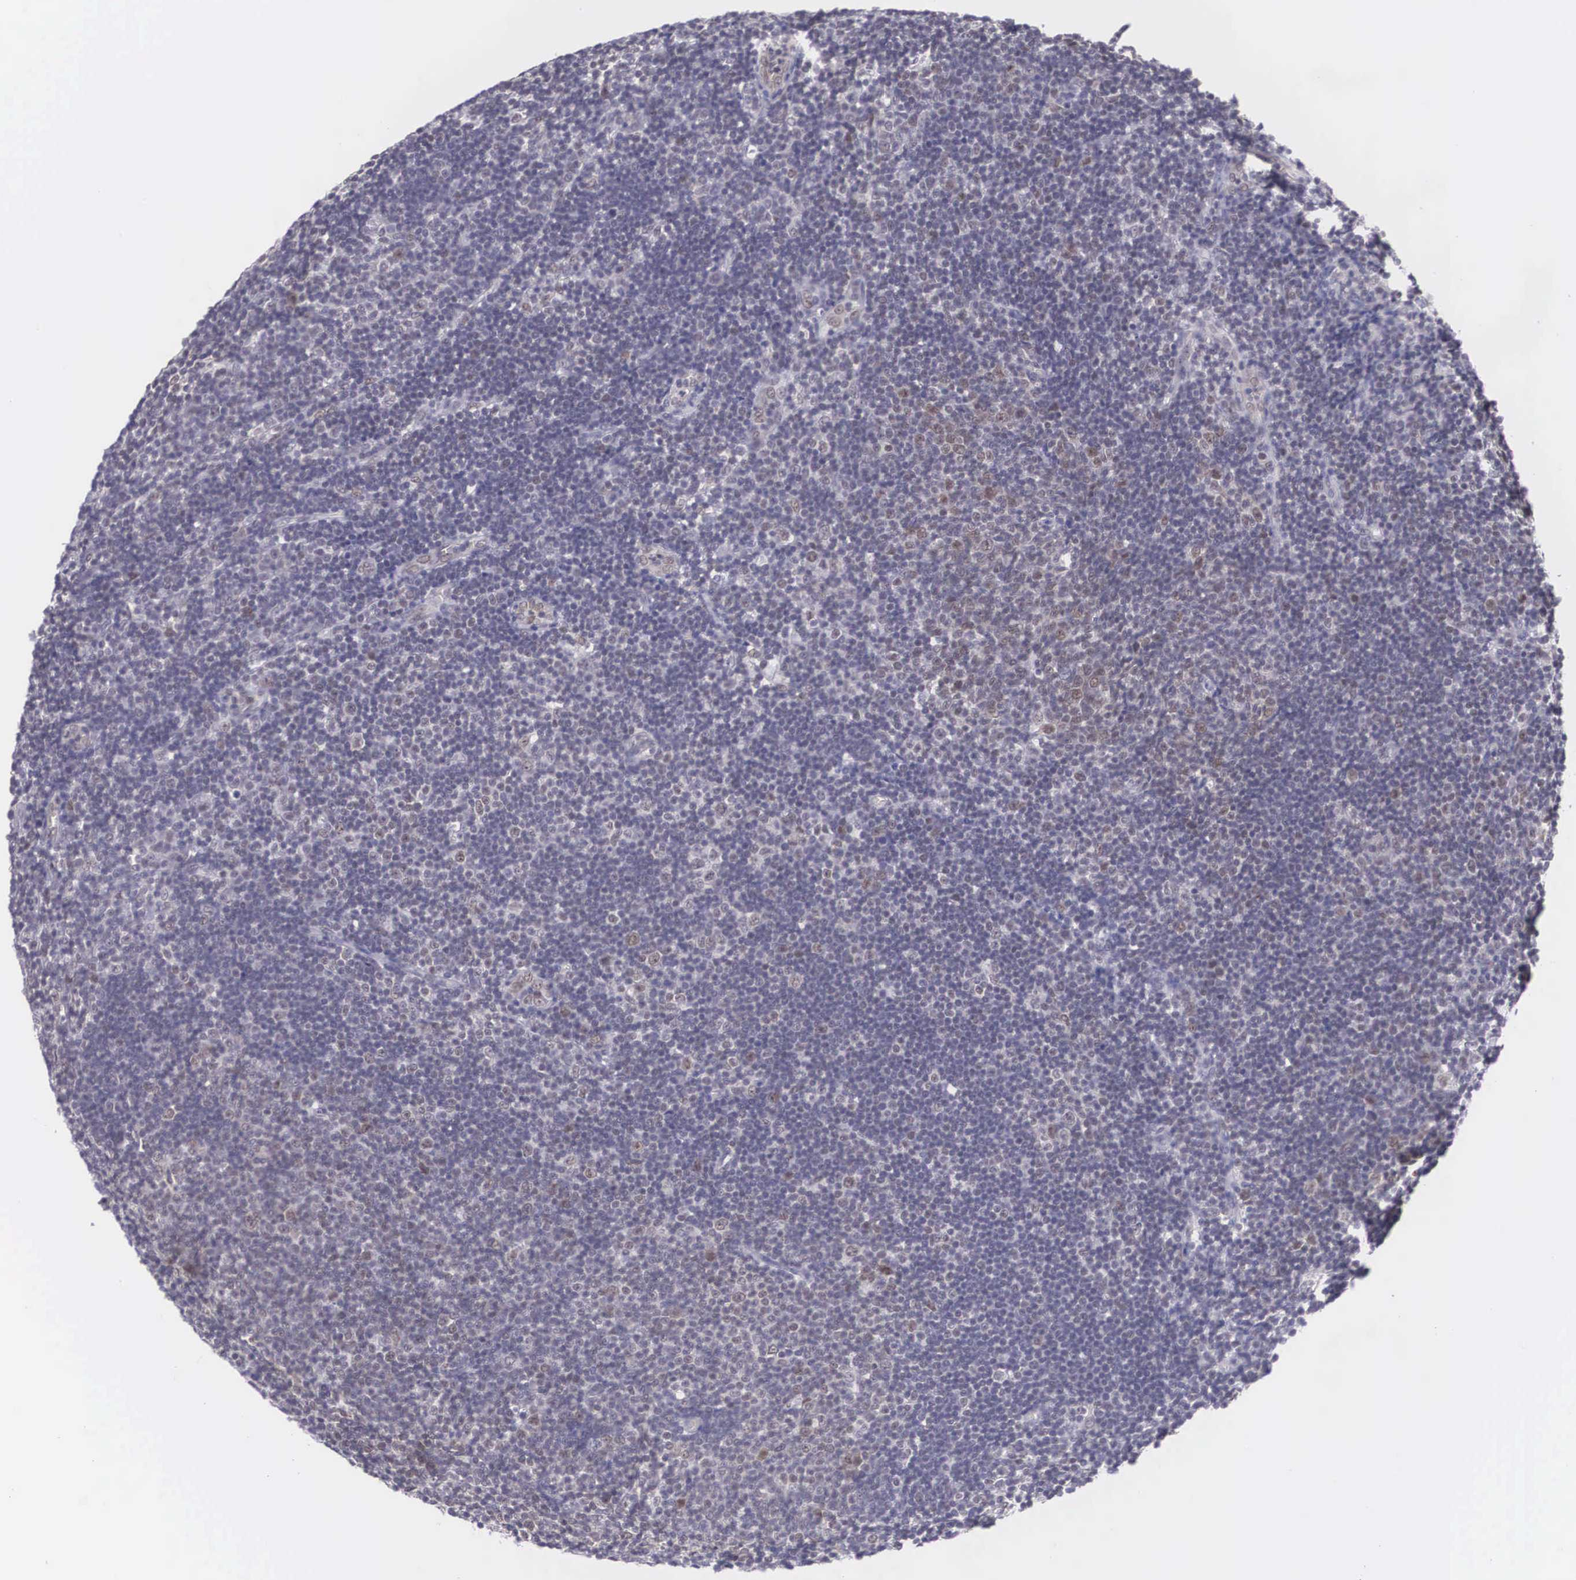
{"staining": {"intensity": "weak", "quantity": "25%-75%", "location": "cytoplasmic/membranous,nuclear"}, "tissue": "lymphoma", "cell_type": "Tumor cells", "image_type": "cancer", "snomed": [{"axis": "morphology", "description": "Malignant lymphoma, non-Hodgkin's type, Low grade"}, {"axis": "topography", "description": "Lymph node"}], "caption": "Immunohistochemical staining of human lymphoma exhibits low levels of weak cytoplasmic/membranous and nuclear protein staining in about 25%-75% of tumor cells.", "gene": "NINL", "patient": {"sex": "male", "age": 49}}